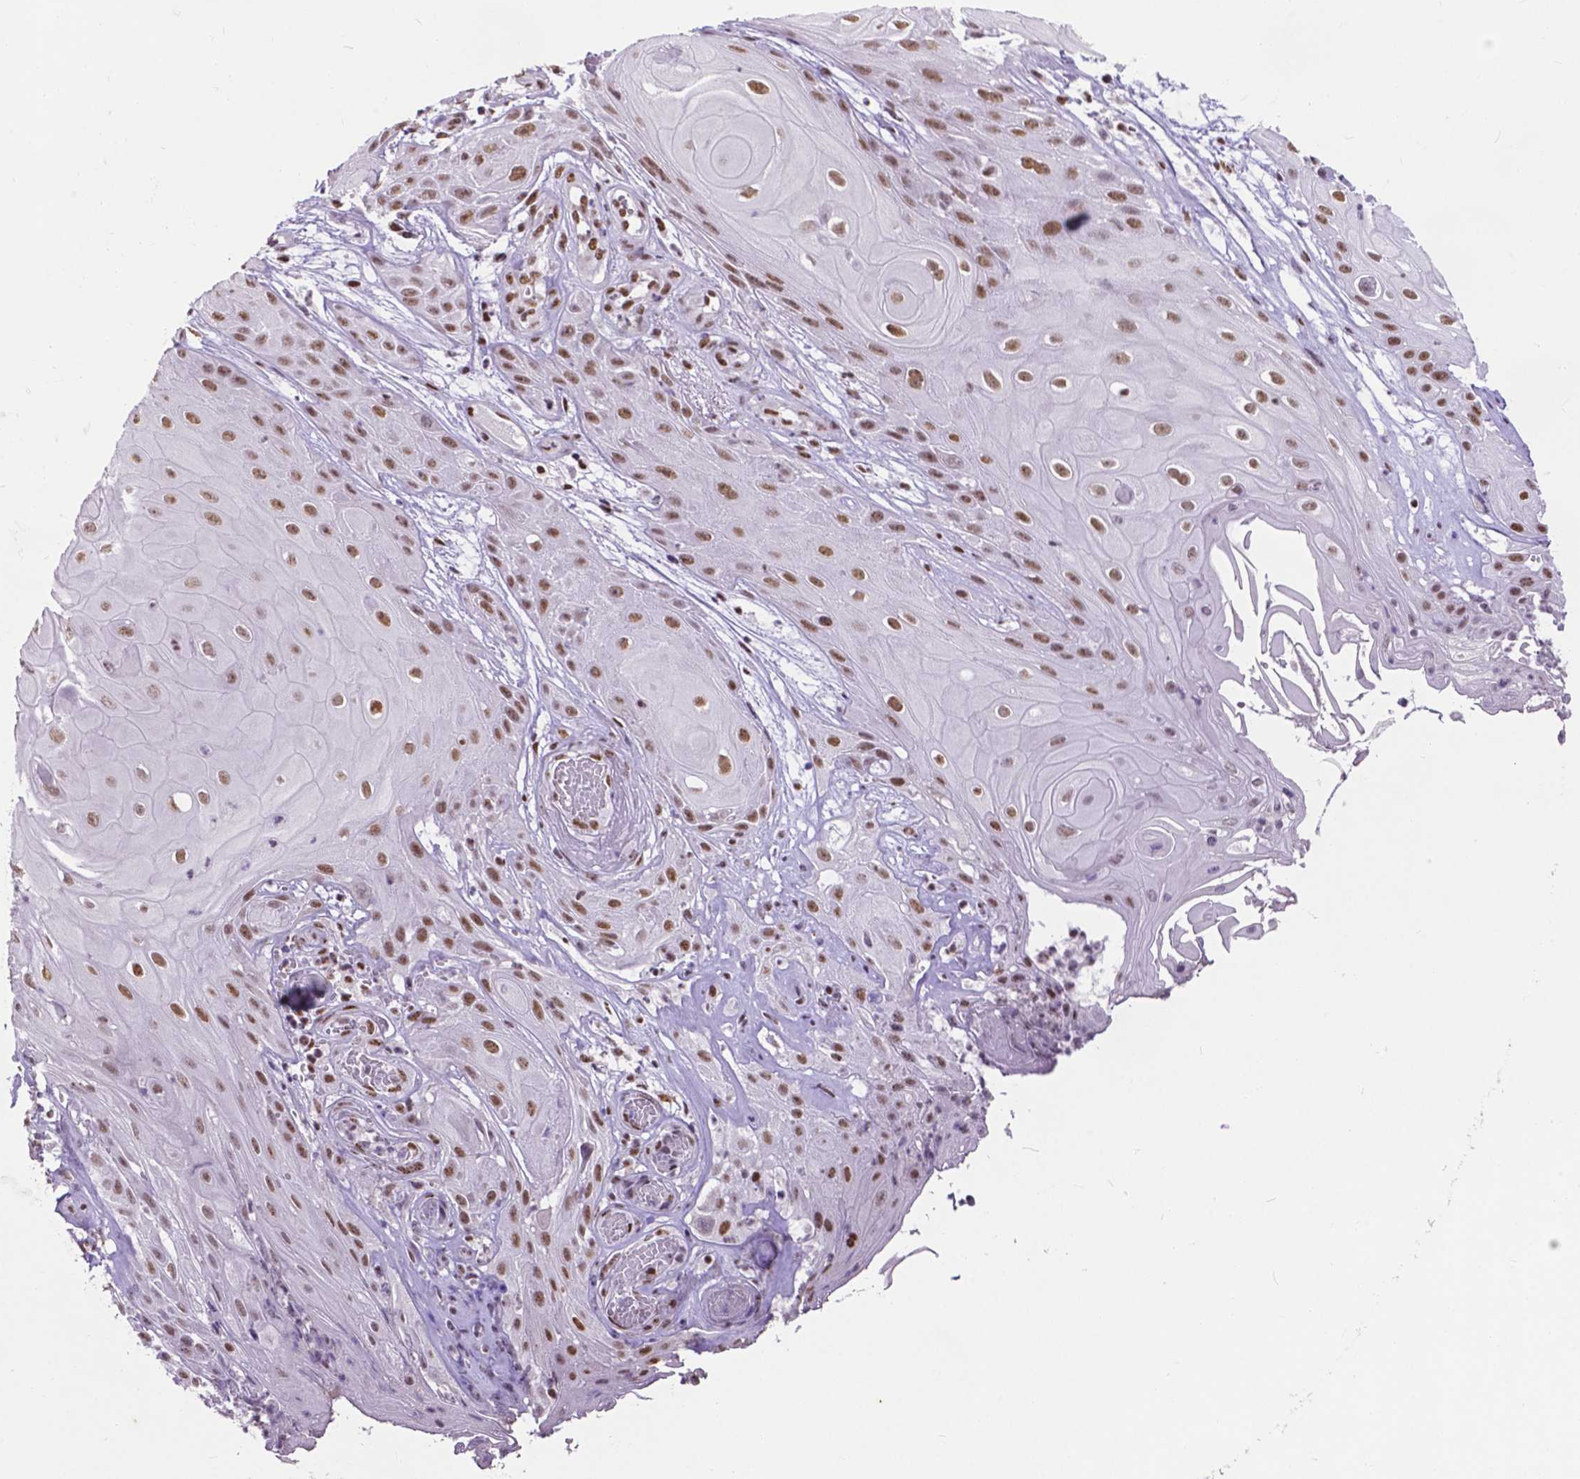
{"staining": {"intensity": "moderate", "quantity": ">75%", "location": "nuclear"}, "tissue": "skin cancer", "cell_type": "Tumor cells", "image_type": "cancer", "snomed": [{"axis": "morphology", "description": "Squamous cell carcinoma, NOS"}, {"axis": "topography", "description": "Skin"}], "caption": "Immunohistochemical staining of human skin cancer reveals moderate nuclear protein staining in approximately >75% of tumor cells. (Brightfield microscopy of DAB IHC at high magnification).", "gene": "ATRX", "patient": {"sex": "male", "age": 62}}